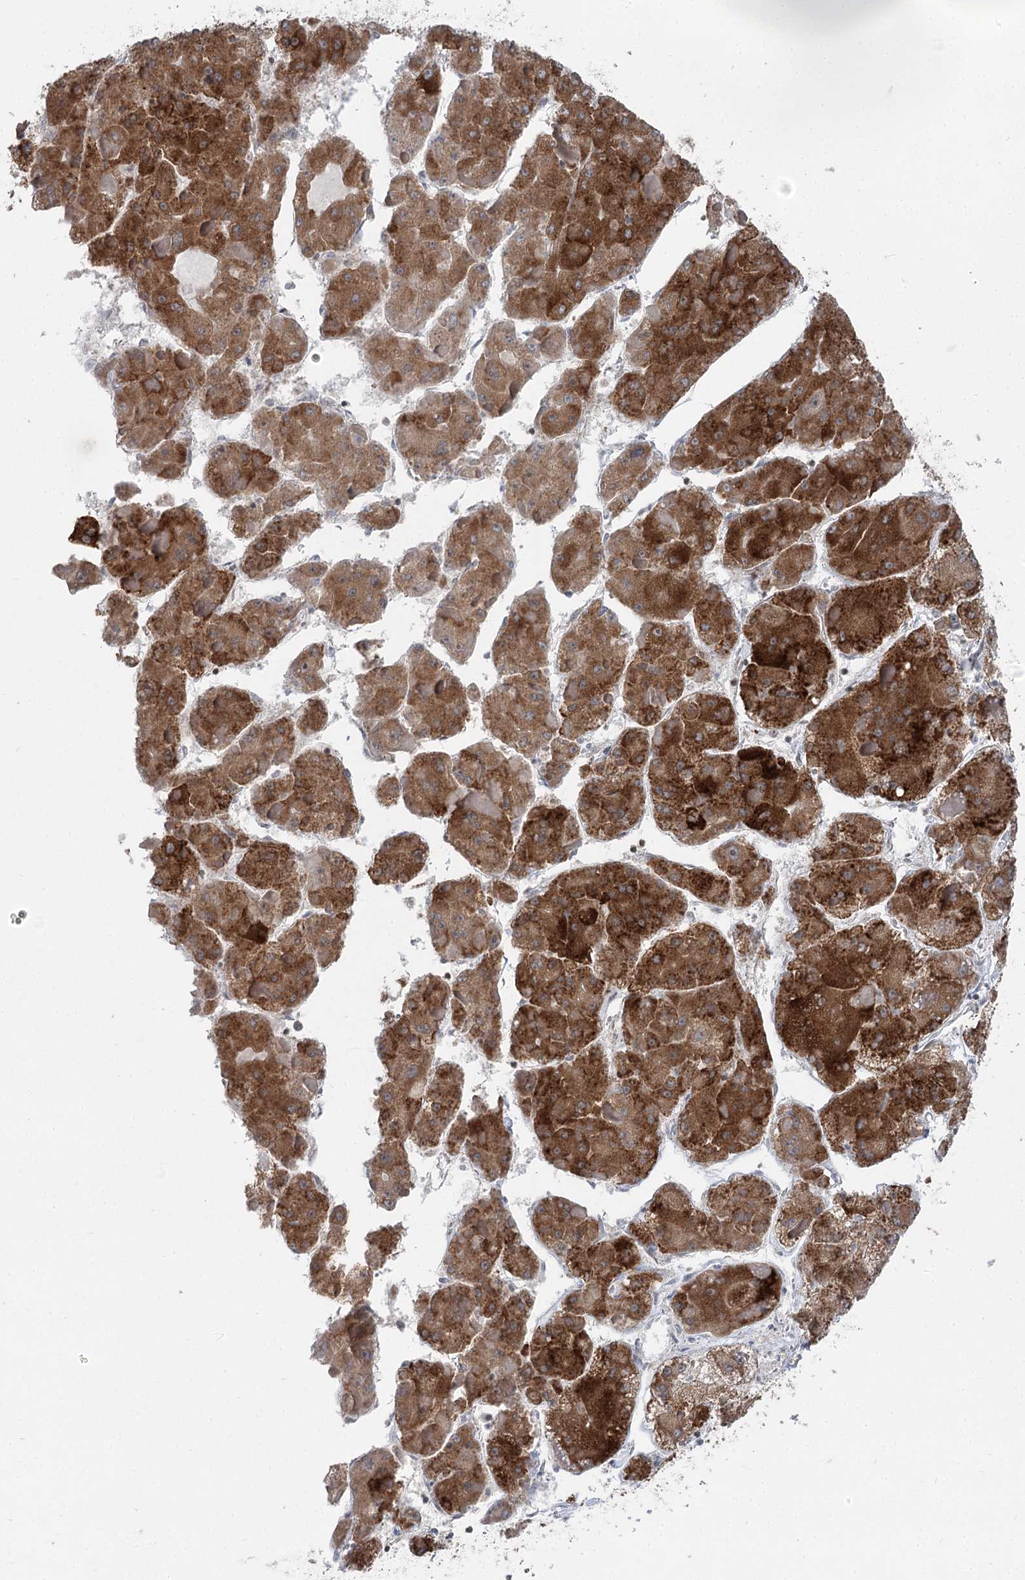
{"staining": {"intensity": "strong", "quantity": ">75%", "location": "cytoplasmic/membranous"}, "tissue": "liver cancer", "cell_type": "Tumor cells", "image_type": "cancer", "snomed": [{"axis": "morphology", "description": "Carcinoma, Hepatocellular, NOS"}, {"axis": "topography", "description": "Liver"}], "caption": "Brown immunohistochemical staining in human liver cancer displays strong cytoplasmic/membranous positivity in approximately >75% of tumor cells. Using DAB (brown) and hematoxylin (blue) stains, captured at high magnification using brightfield microscopy.", "gene": "CGGBP1", "patient": {"sex": "female", "age": 73}}